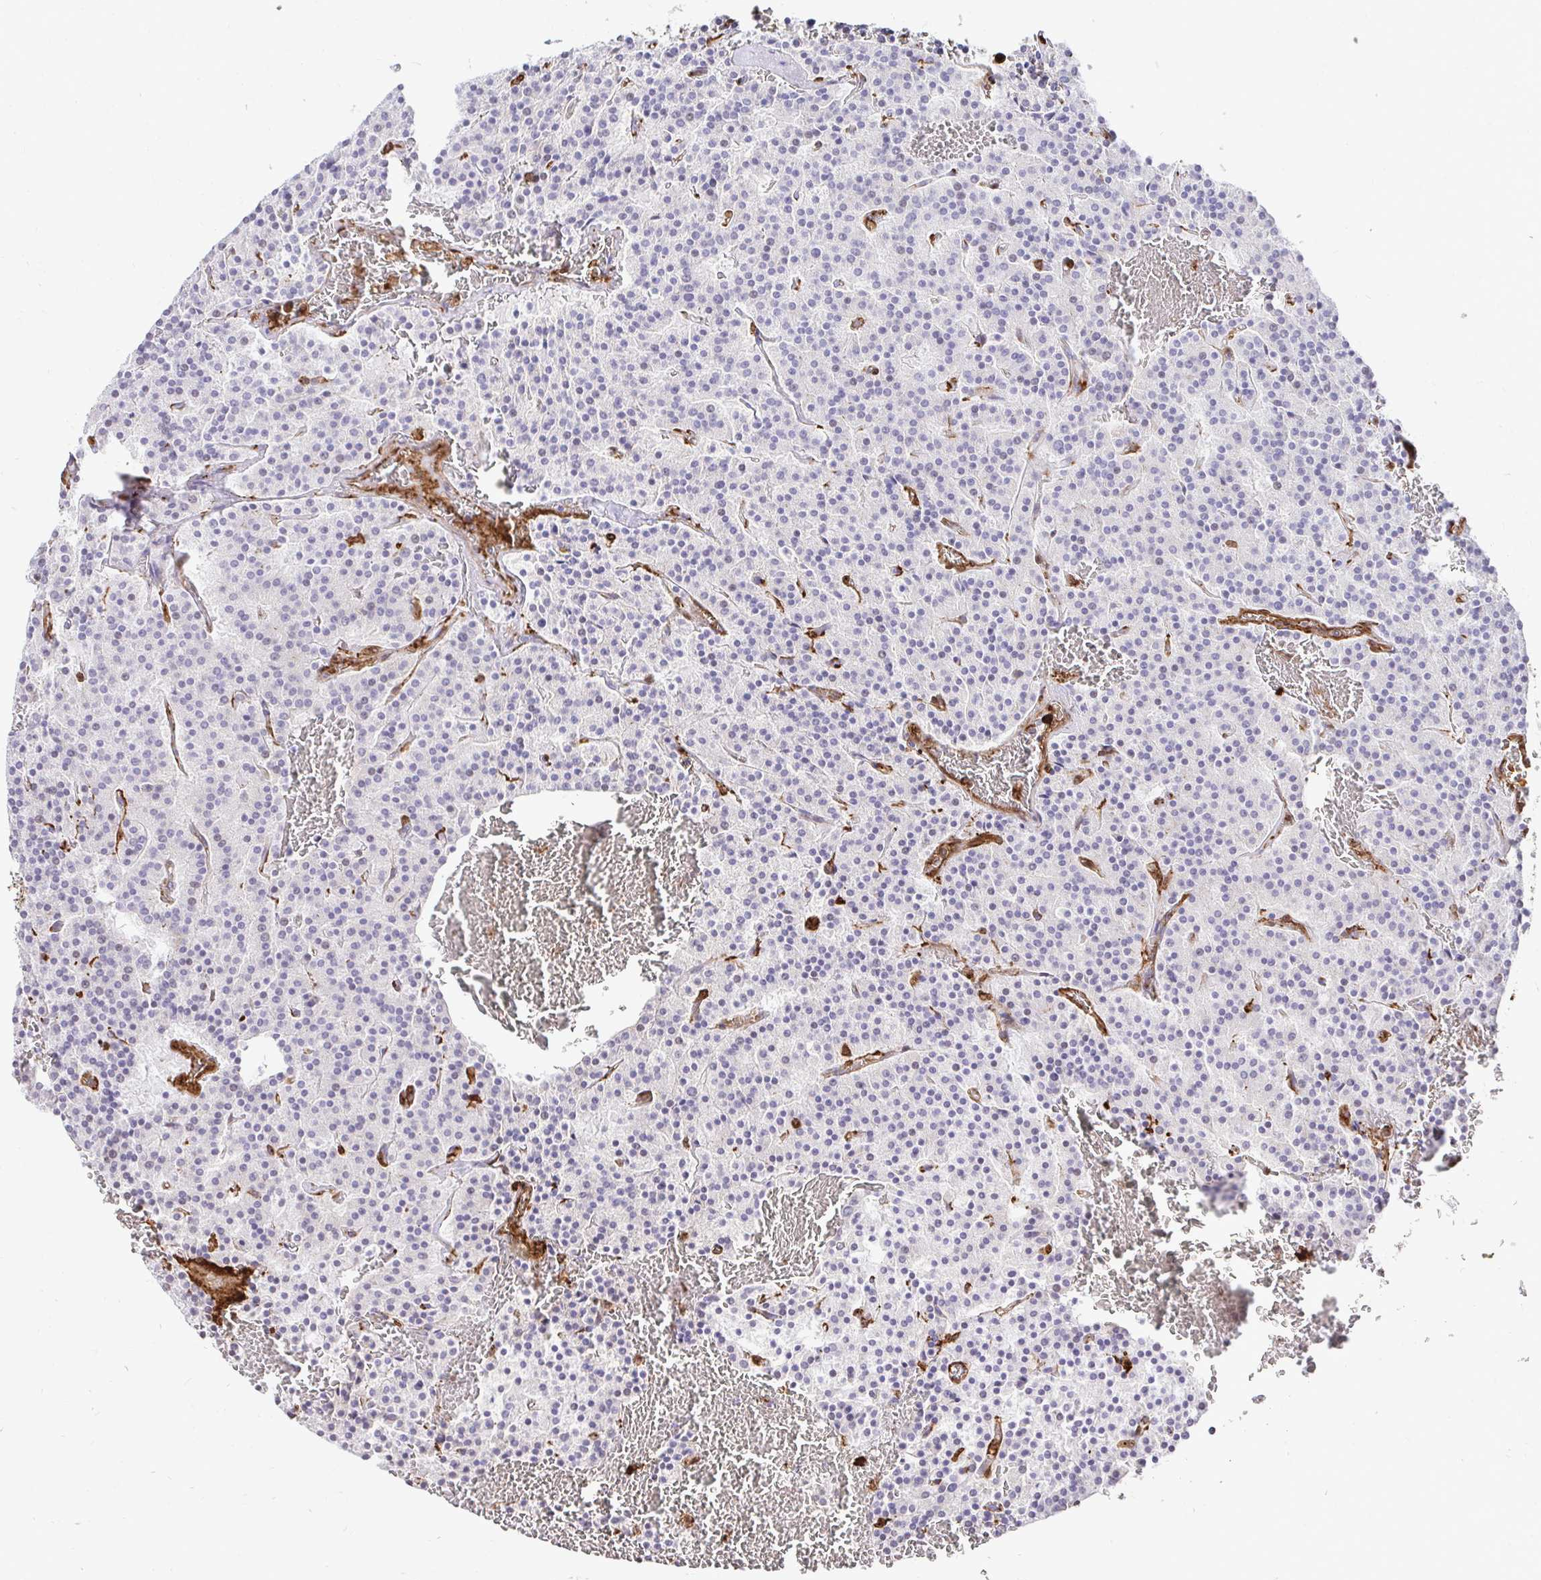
{"staining": {"intensity": "negative", "quantity": "none", "location": "none"}, "tissue": "carcinoid", "cell_type": "Tumor cells", "image_type": "cancer", "snomed": [{"axis": "morphology", "description": "Carcinoid, malignant, NOS"}, {"axis": "topography", "description": "Lung"}], "caption": "Immunohistochemical staining of carcinoid reveals no significant positivity in tumor cells.", "gene": "GSN", "patient": {"sex": "male", "age": 70}}